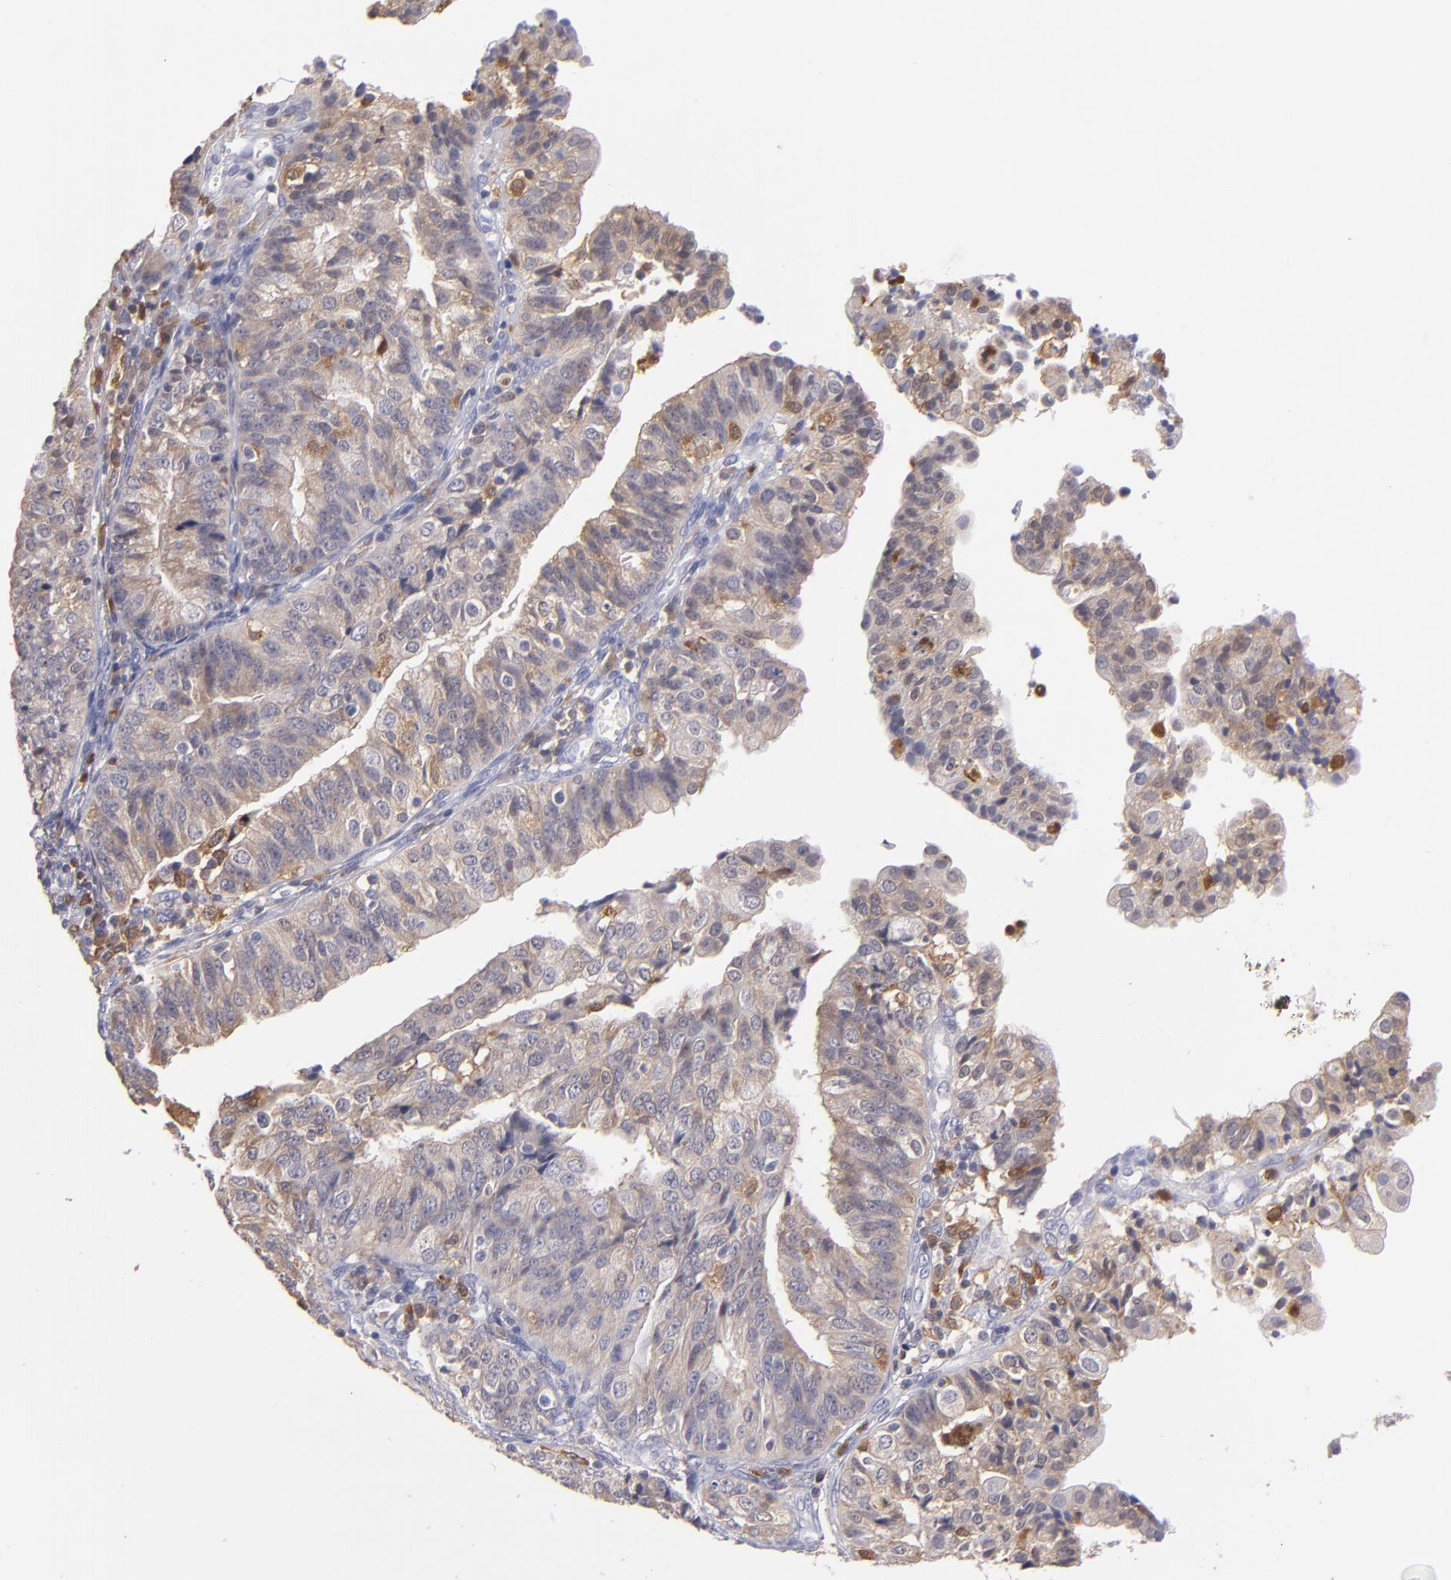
{"staining": {"intensity": "strong", "quantity": "25%-75%", "location": "cytoplasmic/membranous"}, "tissue": "endometrial cancer", "cell_type": "Tumor cells", "image_type": "cancer", "snomed": [{"axis": "morphology", "description": "Adenocarcinoma, NOS"}, {"axis": "topography", "description": "Endometrium"}], "caption": "DAB (3,3'-diaminobenzidine) immunohistochemical staining of human adenocarcinoma (endometrial) reveals strong cytoplasmic/membranous protein staining in approximately 25%-75% of tumor cells.", "gene": "PRKCD", "patient": {"sex": "female", "age": 56}}